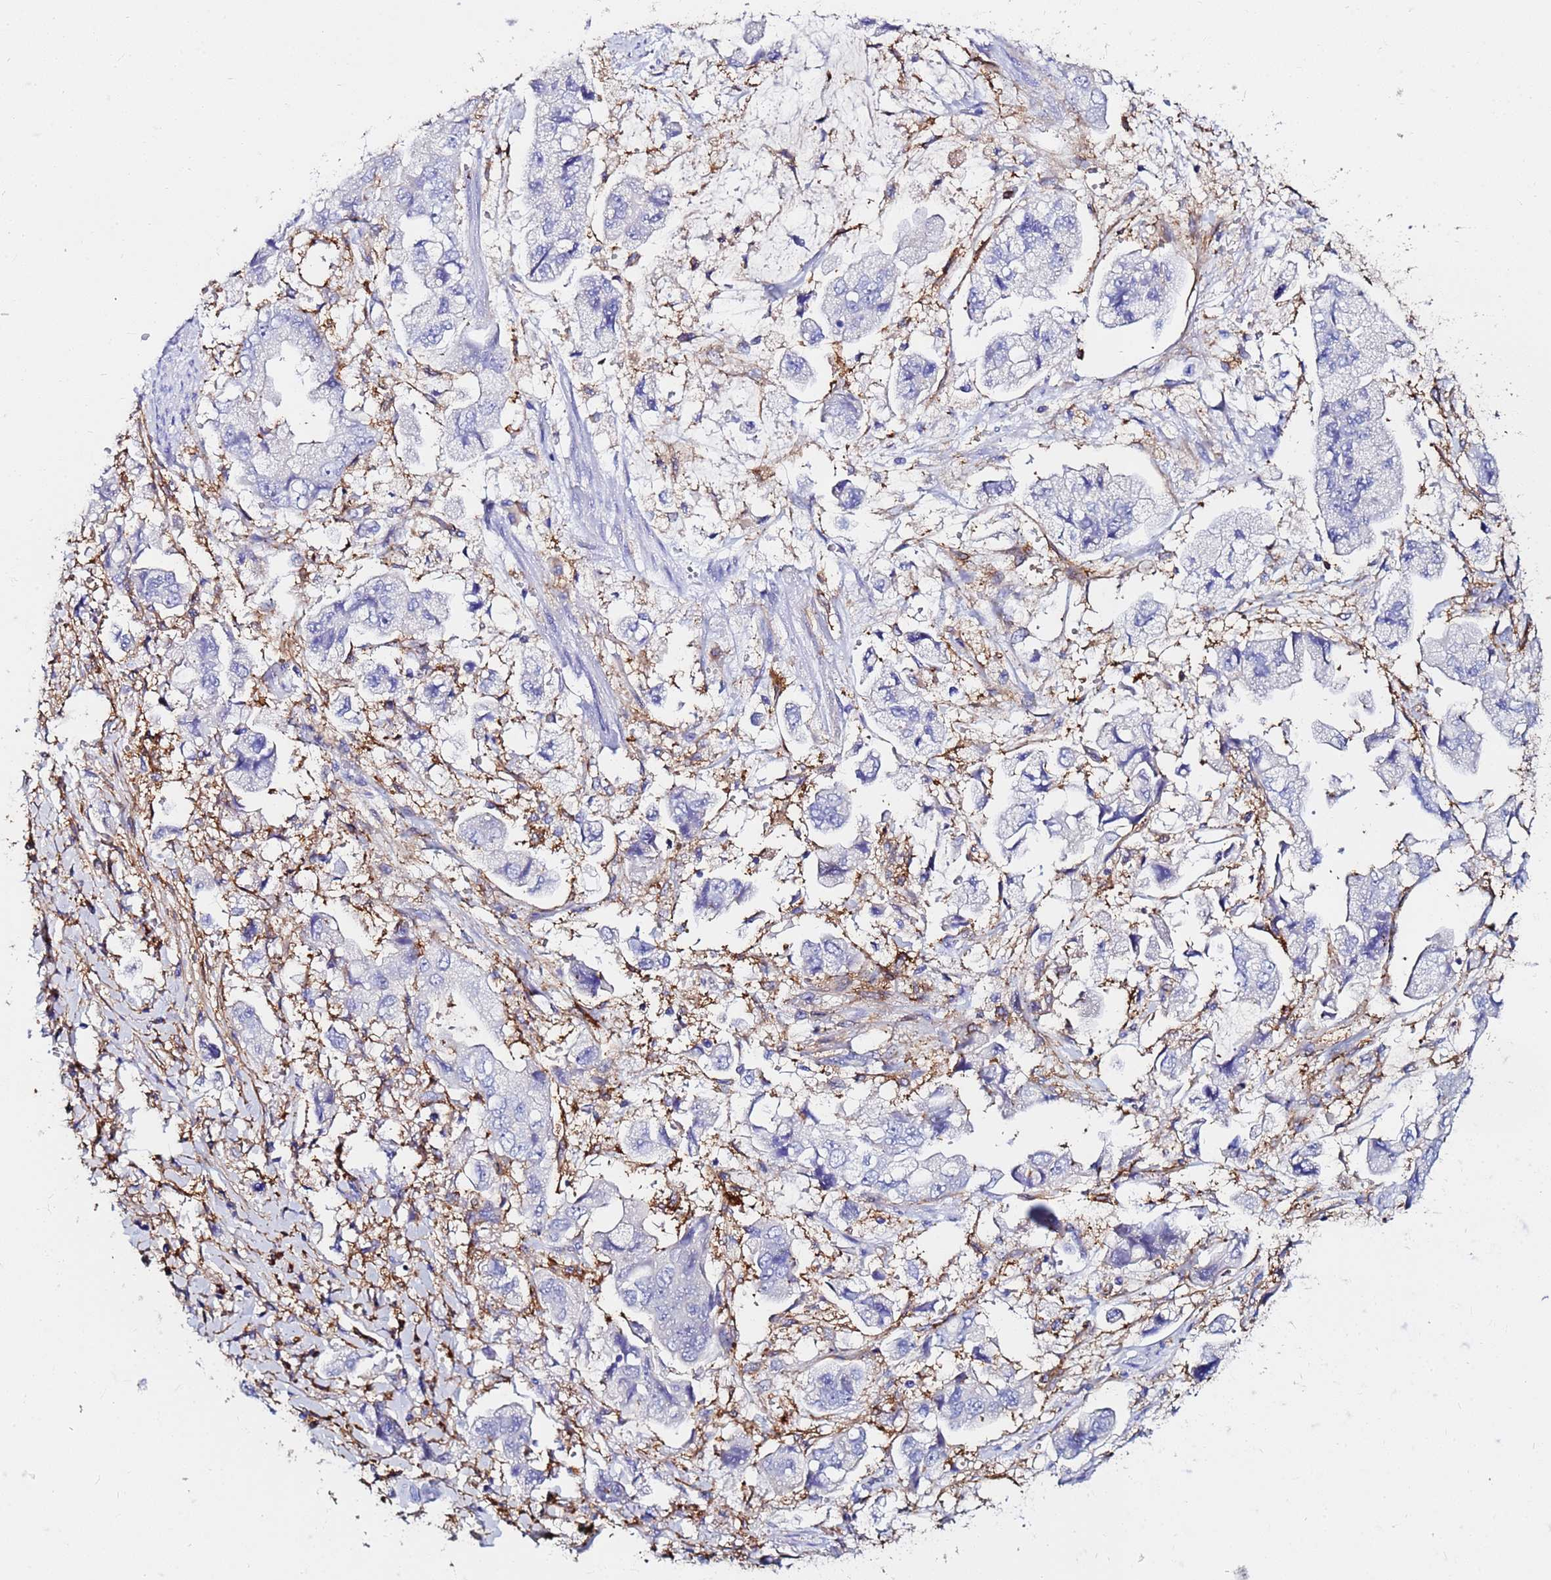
{"staining": {"intensity": "negative", "quantity": "none", "location": "none"}, "tissue": "stomach cancer", "cell_type": "Tumor cells", "image_type": "cancer", "snomed": [{"axis": "morphology", "description": "Adenocarcinoma, NOS"}, {"axis": "topography", "description": "Stomach"}], "caption": "Immunohistochemistry of human stomach adenocarcinoma displays no expression in tumor cells.", "gene": "BASP1", "patient": {"sex": "male", "age": 62}}